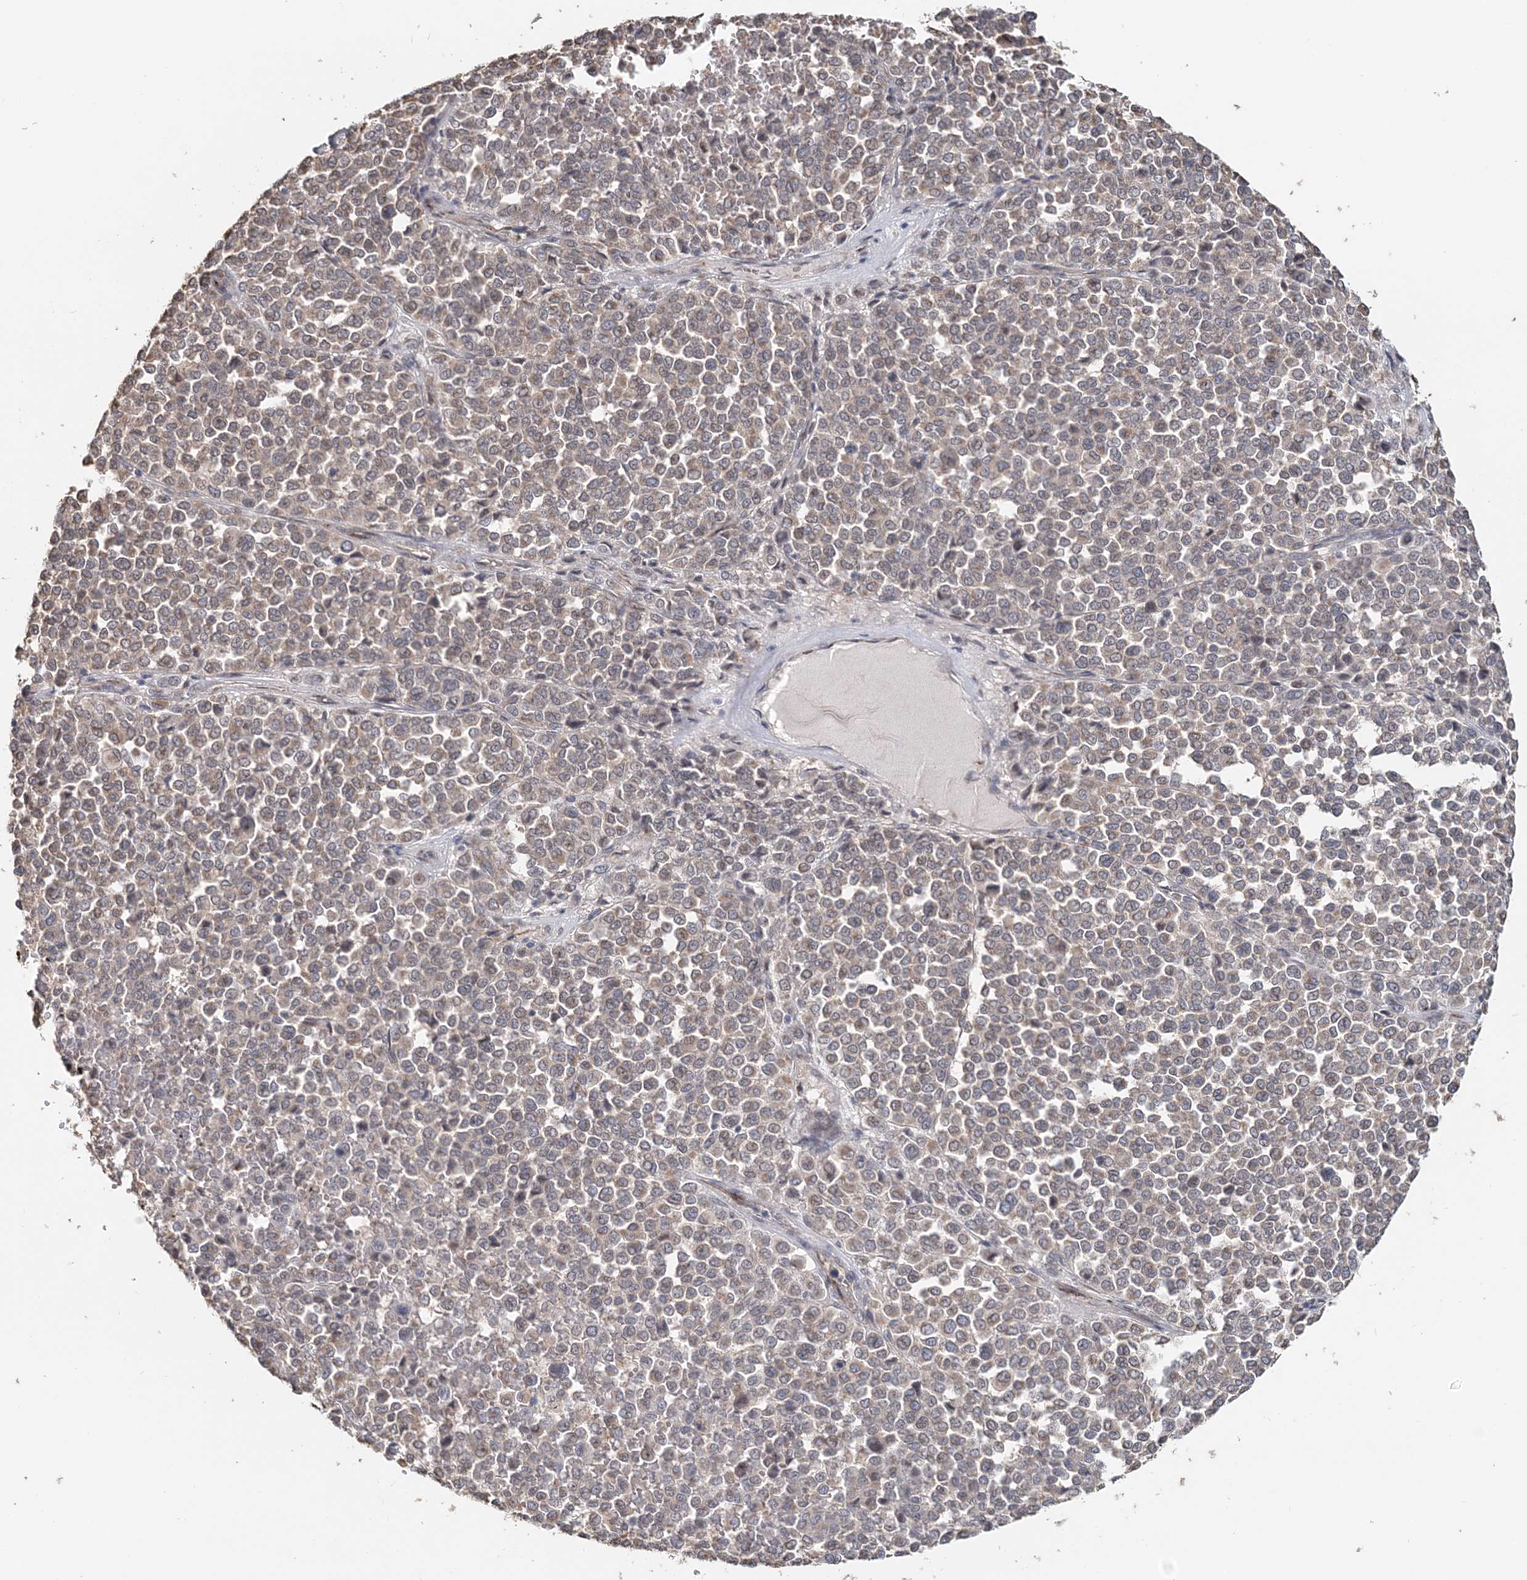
{"staining": {"intensity": "weak", "quantity": "25%-75%", "location": "cytoplasmic/membranous"}, "tissue": "melanoma", "cell_type": "Tumor cells", "image_type": "cancer", "snomed": [{"axis": "morphology", "description": "Malignant melanoma, Metastatic site"}, {"axis": "topography", "description": "Pancreas"}], "caption": "Weak cytoplasmic/membranous expression is identified in about 25%-75% of tumor cells in malignant melanoma (metastatic site).", "gene": "FBXO38", "patient": {"sex": "female", "age": 30}}